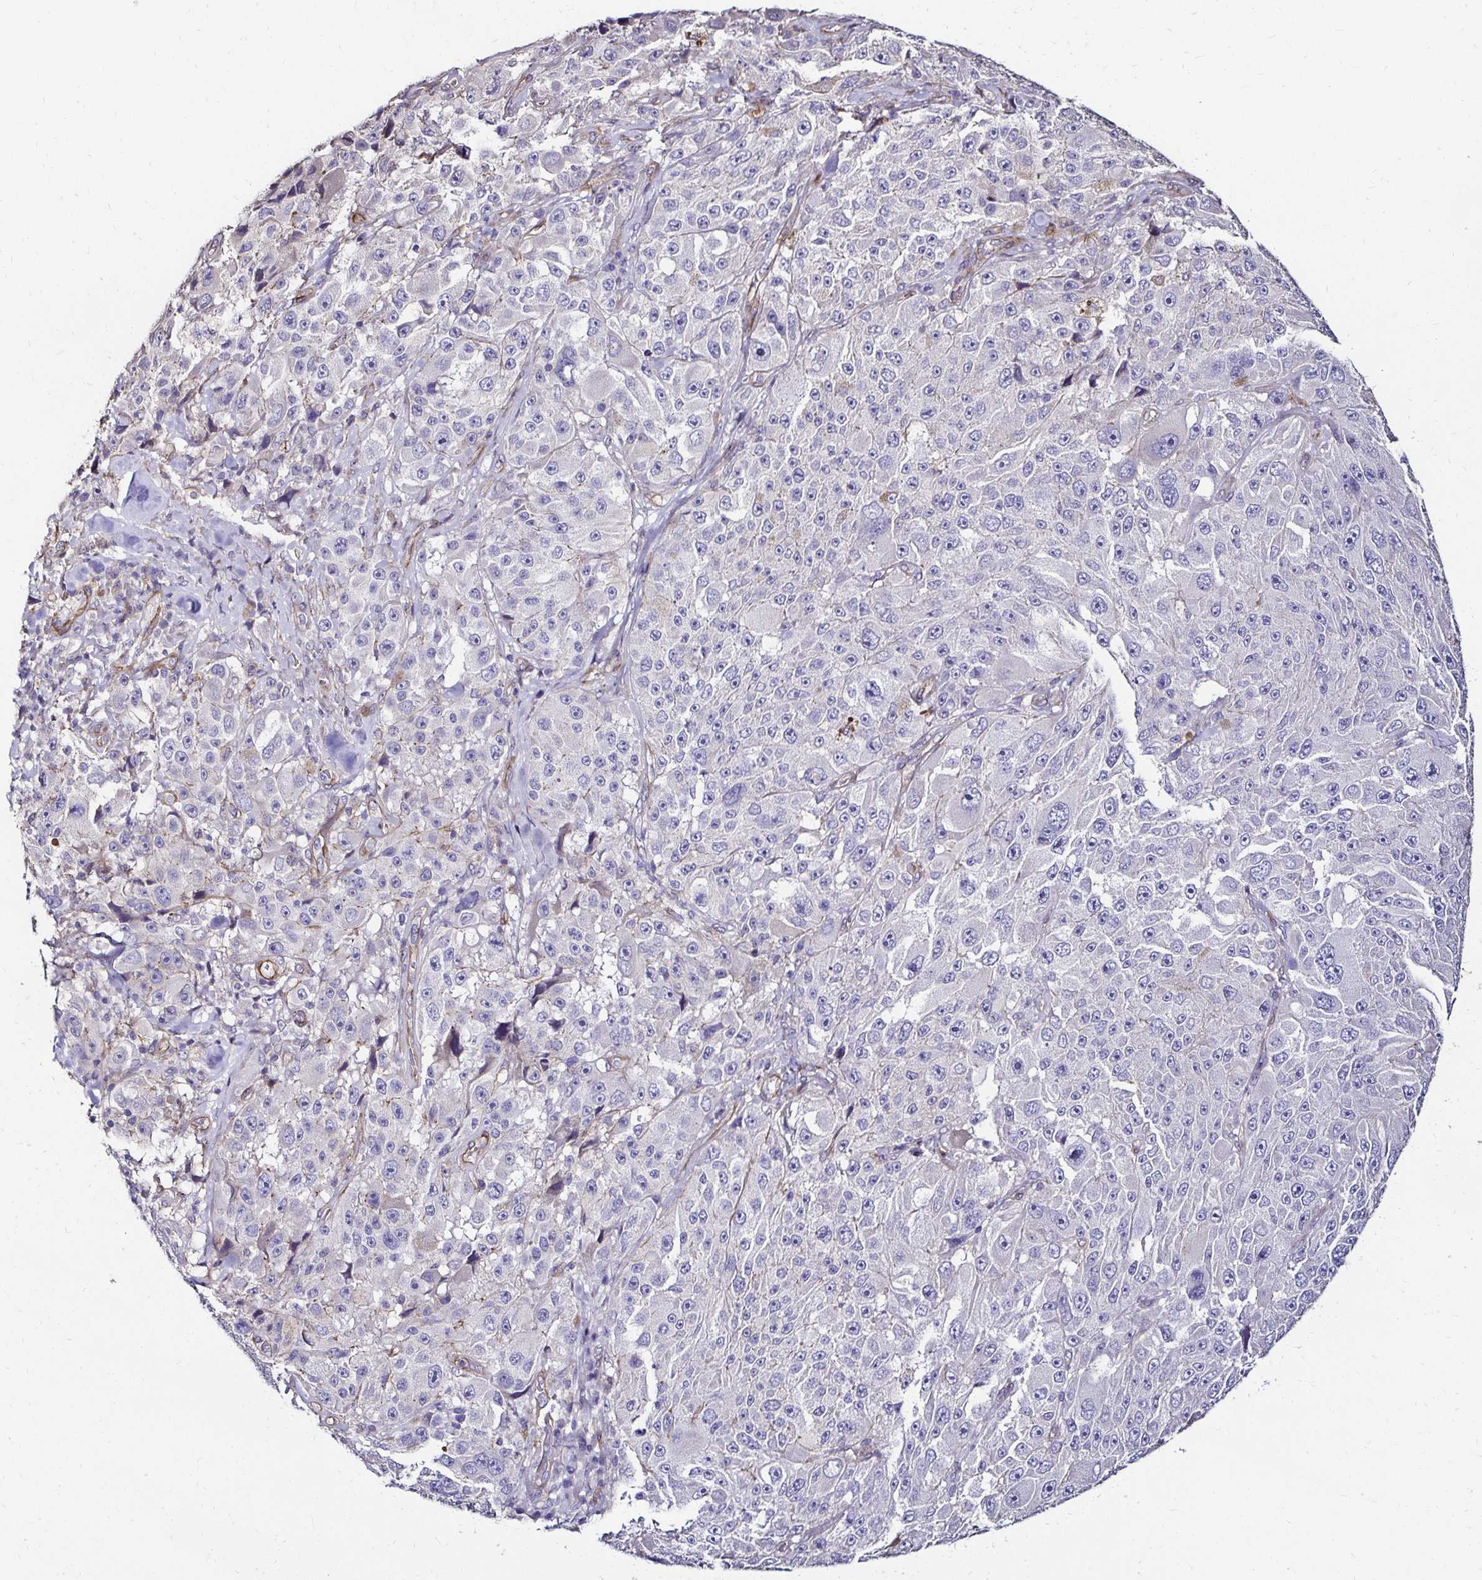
{"staining": {"intensity": "negative", "quantity": "none", "location": "none"}, "tissue": "melanoma", "cell_type": "Tumor cells", "image_type": "cancer", "snomed": [{"axis": "morphology", "description": "Malignant melanoma, Metastatic site"}, {"axis": "topography", "description": "Lymph node"}], "caption": "DAB (3,3'-diaminobenzidine) immunohistochemical staining of melanoma reveals no significant staining in tumor cells.", "gene": "ITGB1", "patient": {"sex": "male", "age": 62}}